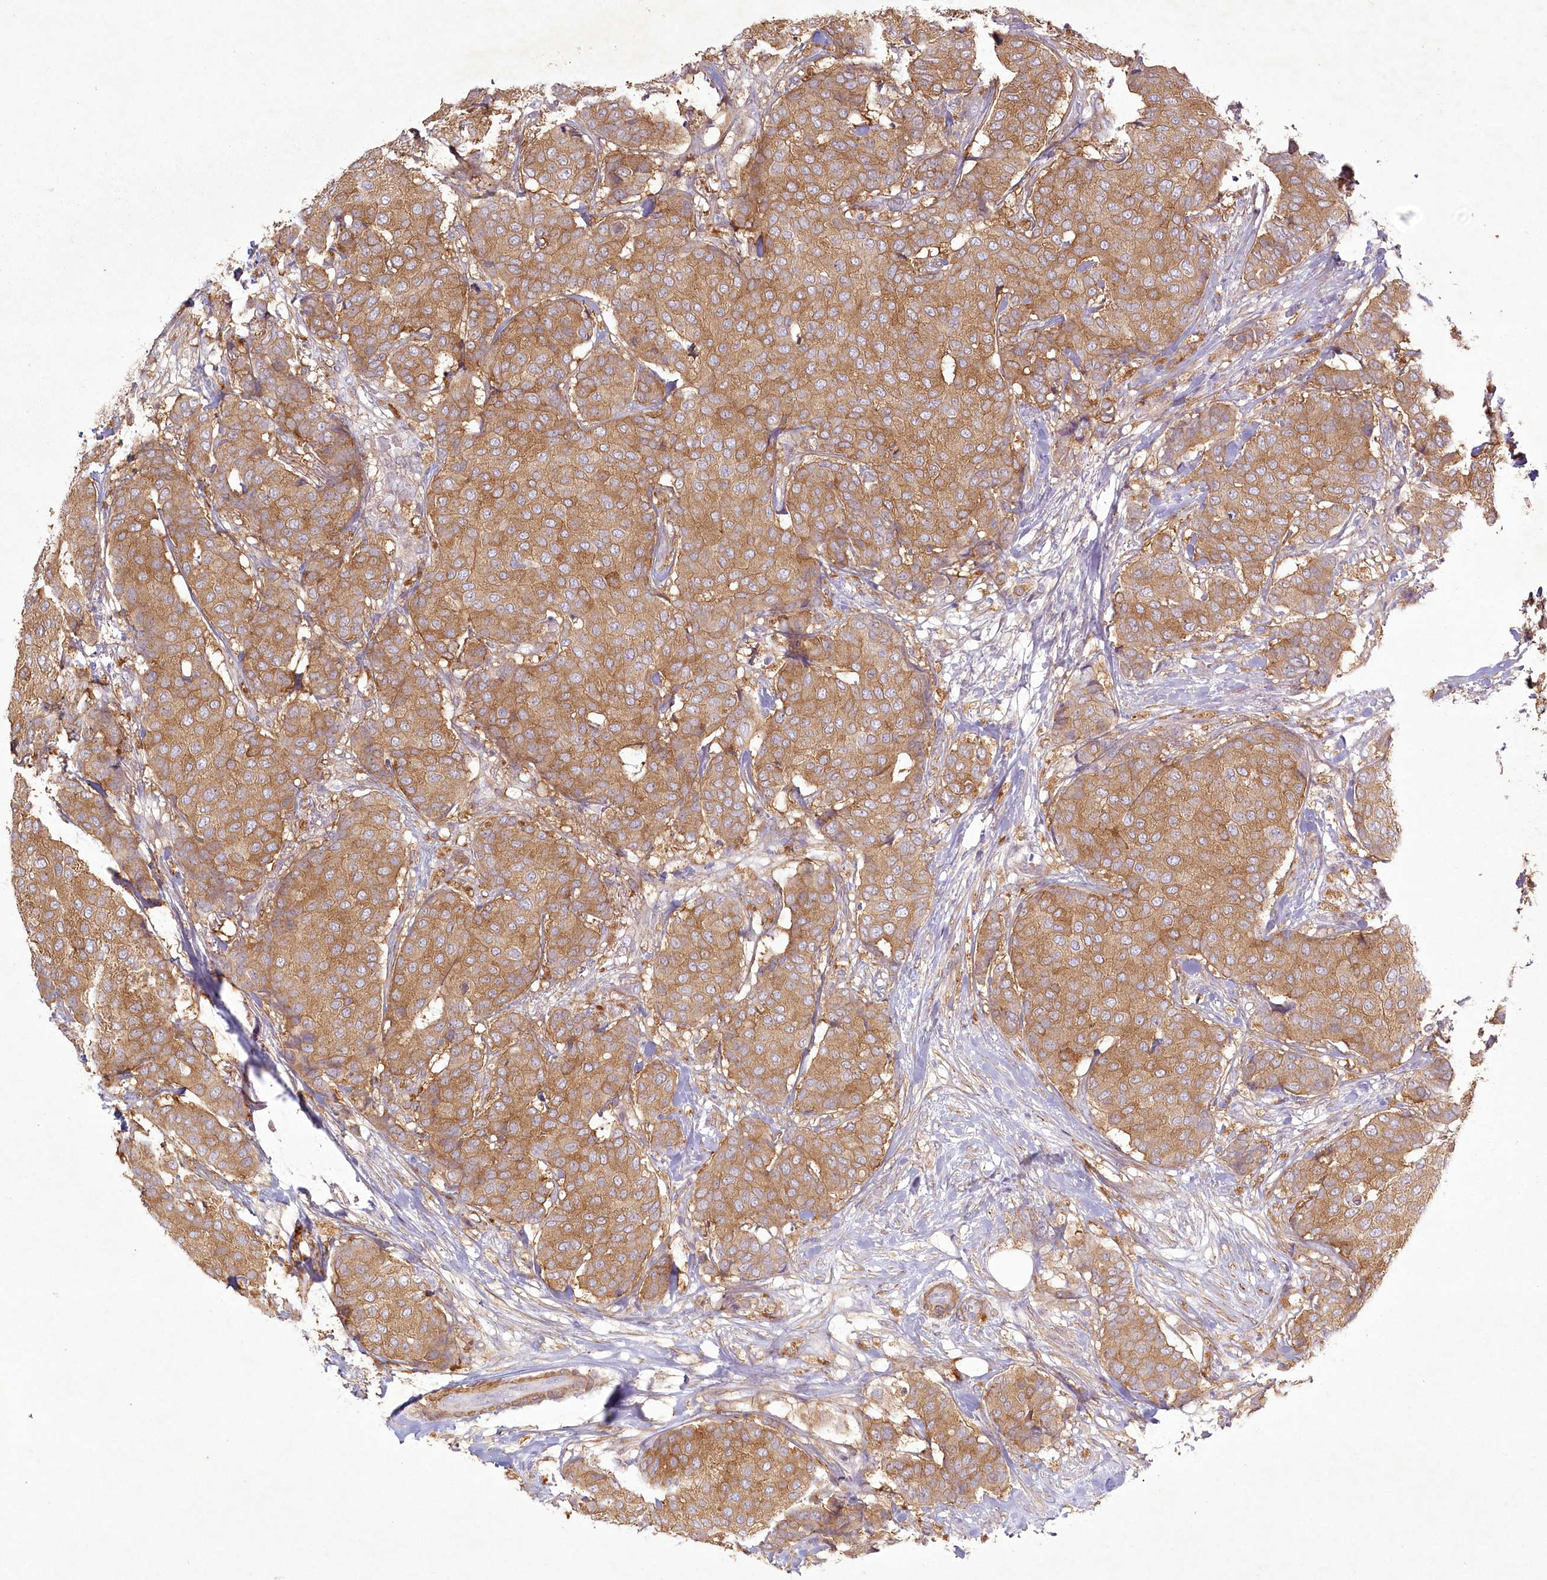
{"staining": {"intensity": "moderate", "quantity": ">75%", "location": "cytoplasmic/membranous"}, "tissue": "breast cancer", "cell_type": "Tumor cells", "image_type": "cancer", "snomed": [{"axis": "morphology", "description": "Duct carcinoma"}, {"axis": "topography", "description": "Breast"}], "caption": "Approximately >75% of tumor cells in human invasive ductal carcinoma (breast) show moderate cytoplasmic/membranous protein staining as visualized by brown immunohistochemical staining.", "gene": "INPP4B", "patient": {"sex": "female", "age": 75}}